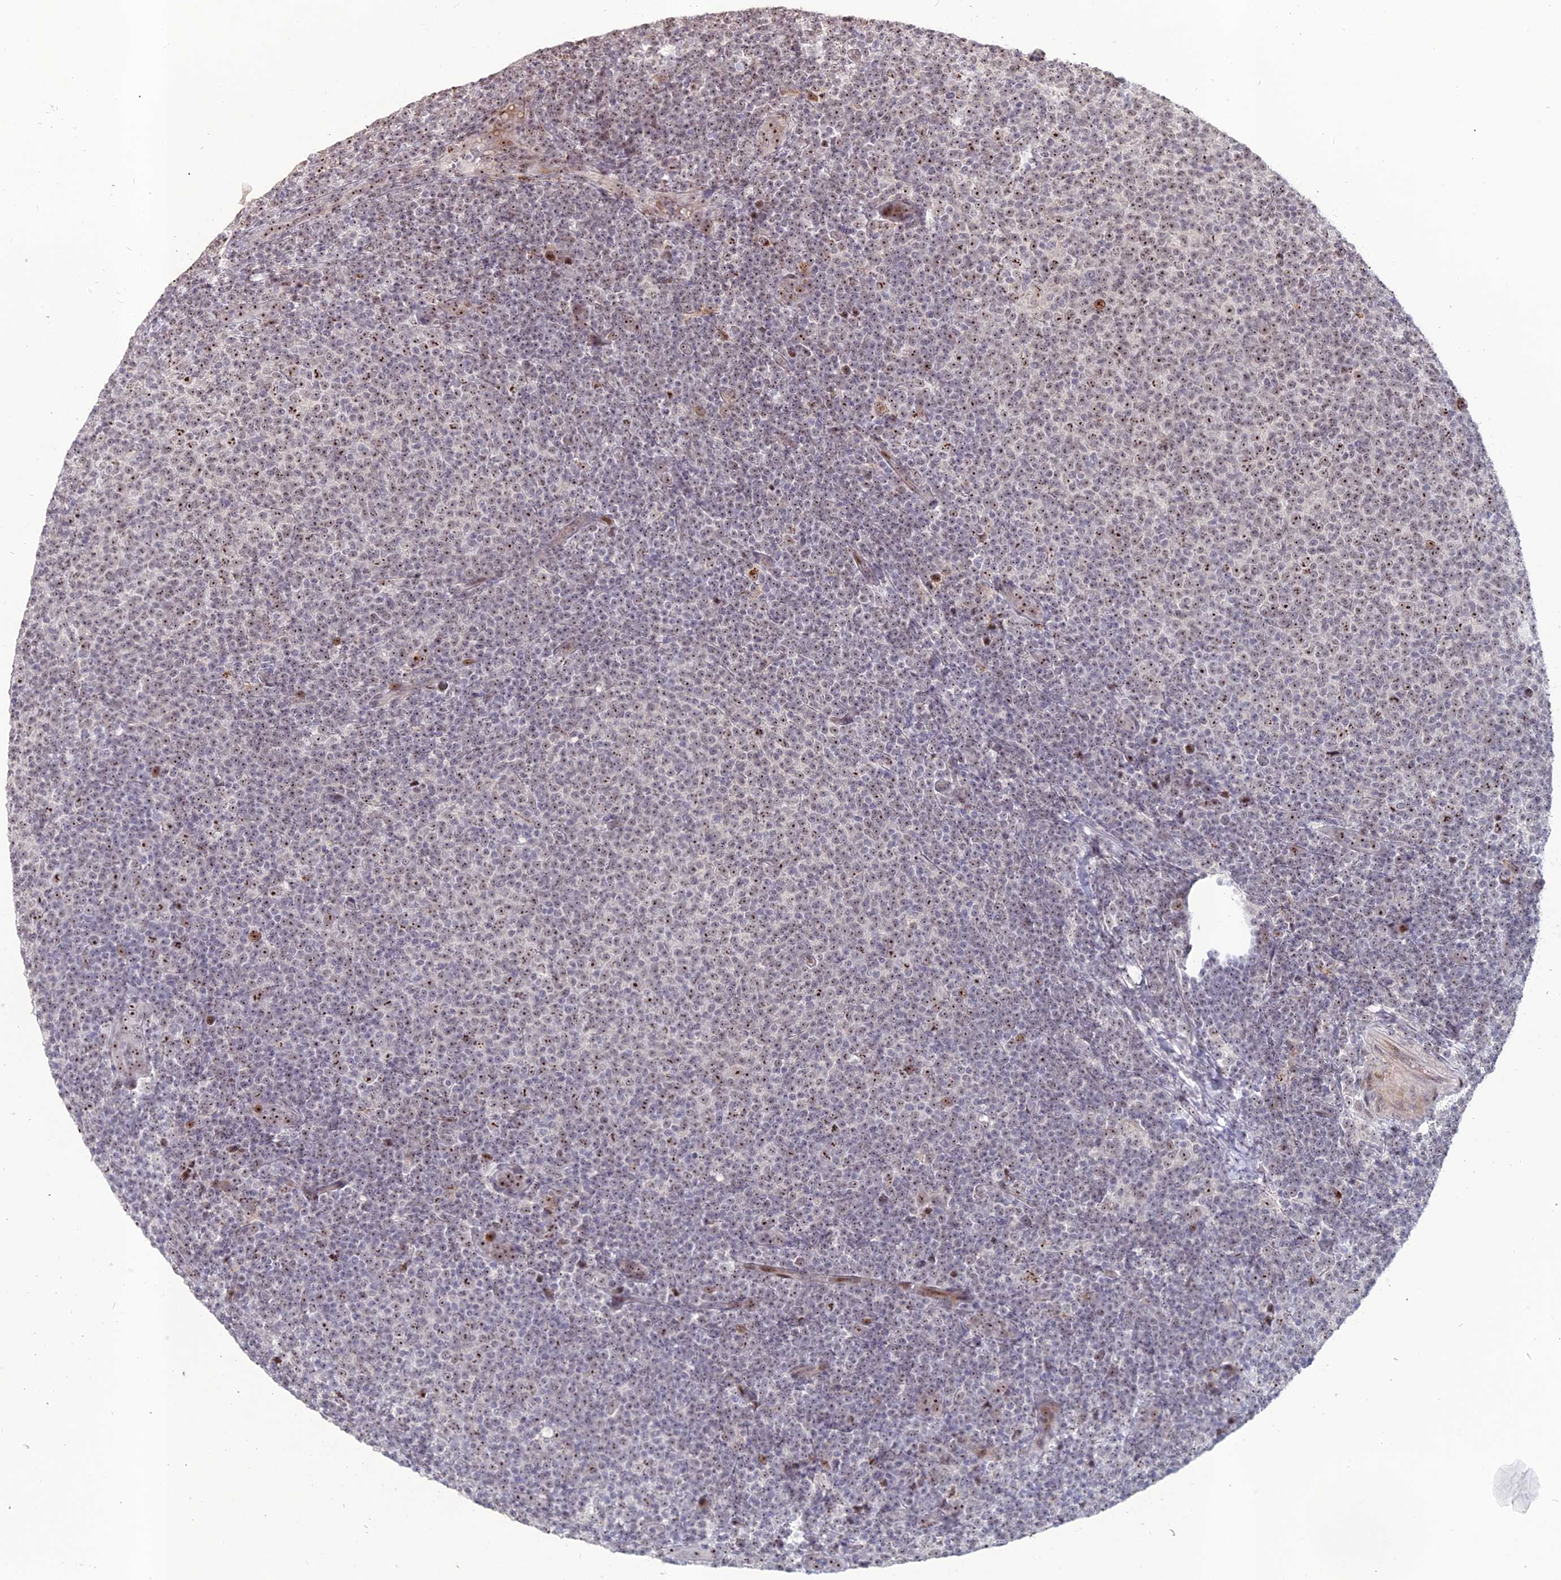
{"staining": {"intensity": "moderate", "quantity": "<25%", "location": "nuclear"}, "tissue": "lymphoma", "cell_type": "Tumor cells", "image_type": "cancer", "snomed": [{"axis": "morphology", "description": "Malignant lymphoma, non-Hodgkin's type, Low grade"}, {"axis": "topography", "description": "Lymph node"}], "caption": "The photomicrograph shows staining of malignant lymphoma, non-Hodgkin's type (low-grade), revealing moderate nuclear protein expression (brown color) within tumor cells.", "gene": "FAM131A", "patient": {"sex": "male", "age": 66}}